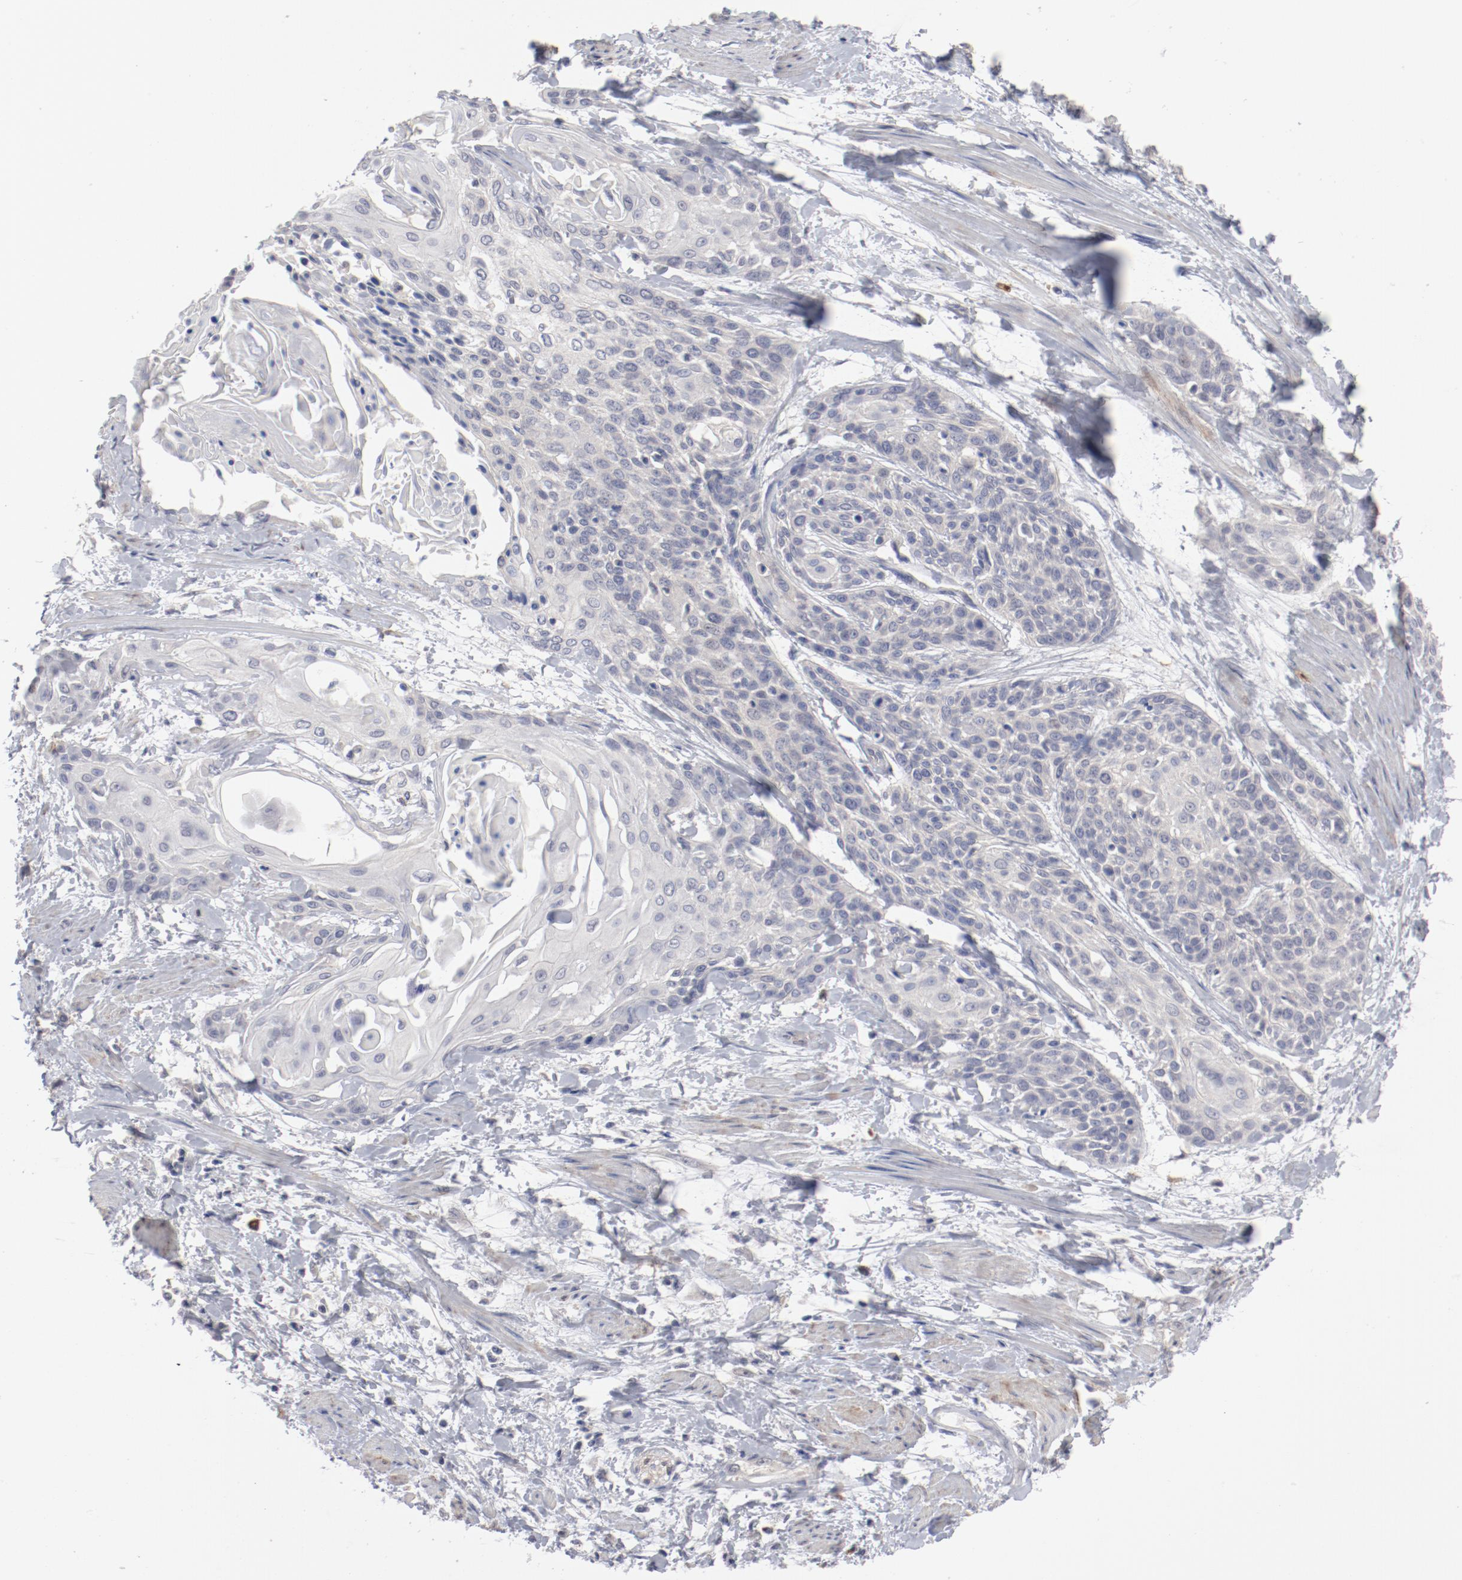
{"staining": {"intensity": "negative", "quantity": "none", "location": "none"}, "tissue": "cervical cancer", "cell_type": "Tumor cells", "image_type": "cancer", "snomed": [{"axis": "morphology", "description": "Squamous cell carcinoma, NOS"}, {"axis": "topography", "description": "Cervix"}], "caption": "Squamous cell carcinoma (cervical) was stained to show a protein in brown. There is no significant expression in tumor cells. (Immunohistochemistry (ihc), brightfield microscopy, high magnification).", "gene": "SH3BGR", "patient": {"sex": "female", "age": 57}}